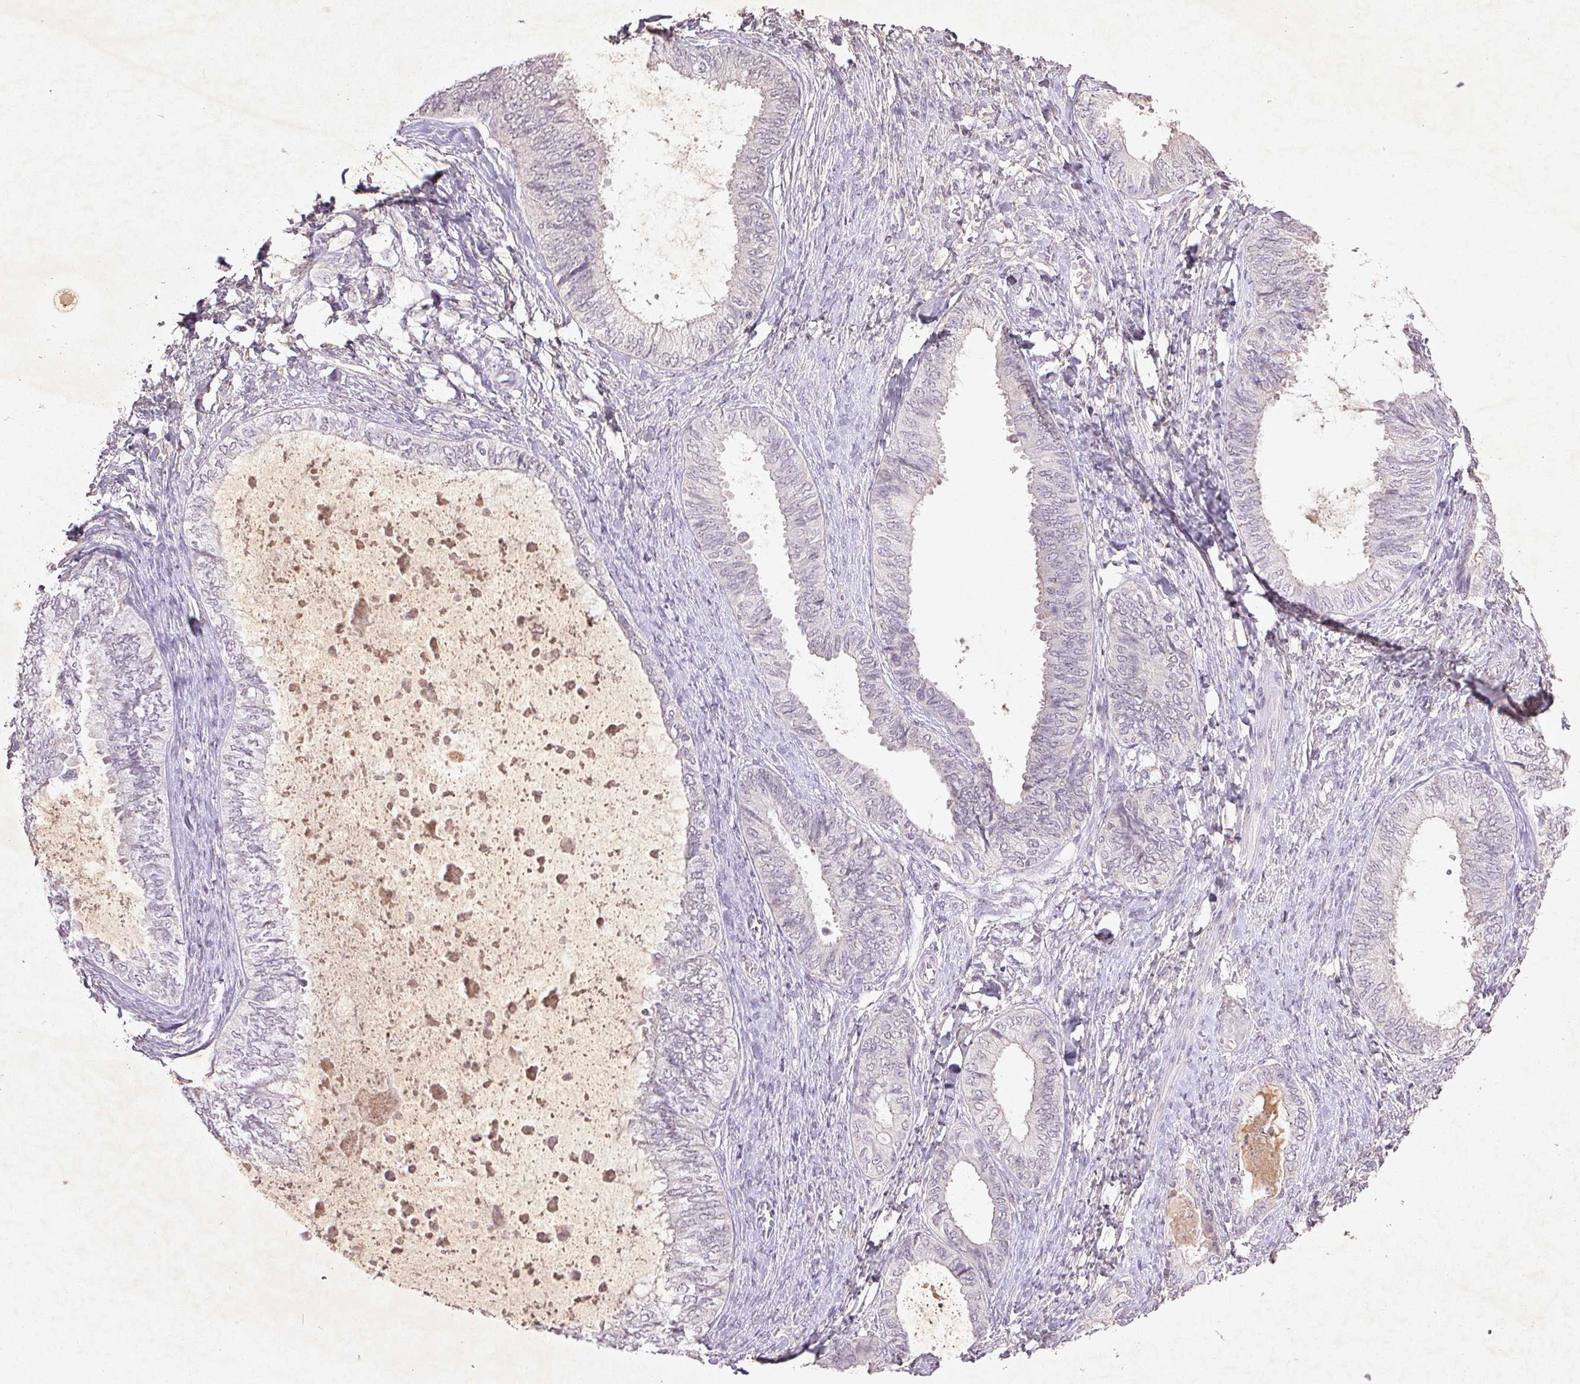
{"staining": {"intensity": "negative", "quantity": "none", "location": "none"}, "tissue": "ovarian cancer", "cell_type": "Tumor cells", "image_type": "cancer", "snomed": [{"axis": "morphology", "description": "Carcinoma, endometroid"}, {"axis": "topography", "description": "Ovary"}], "caption": "Tumor cells show no significant positivity in ovarian cancer (endometroid carcinoma). (DAB immunohistochemistry, high magnification).", "gene": "FAM168B", "patient": {"sex": "female", "age": 70}}